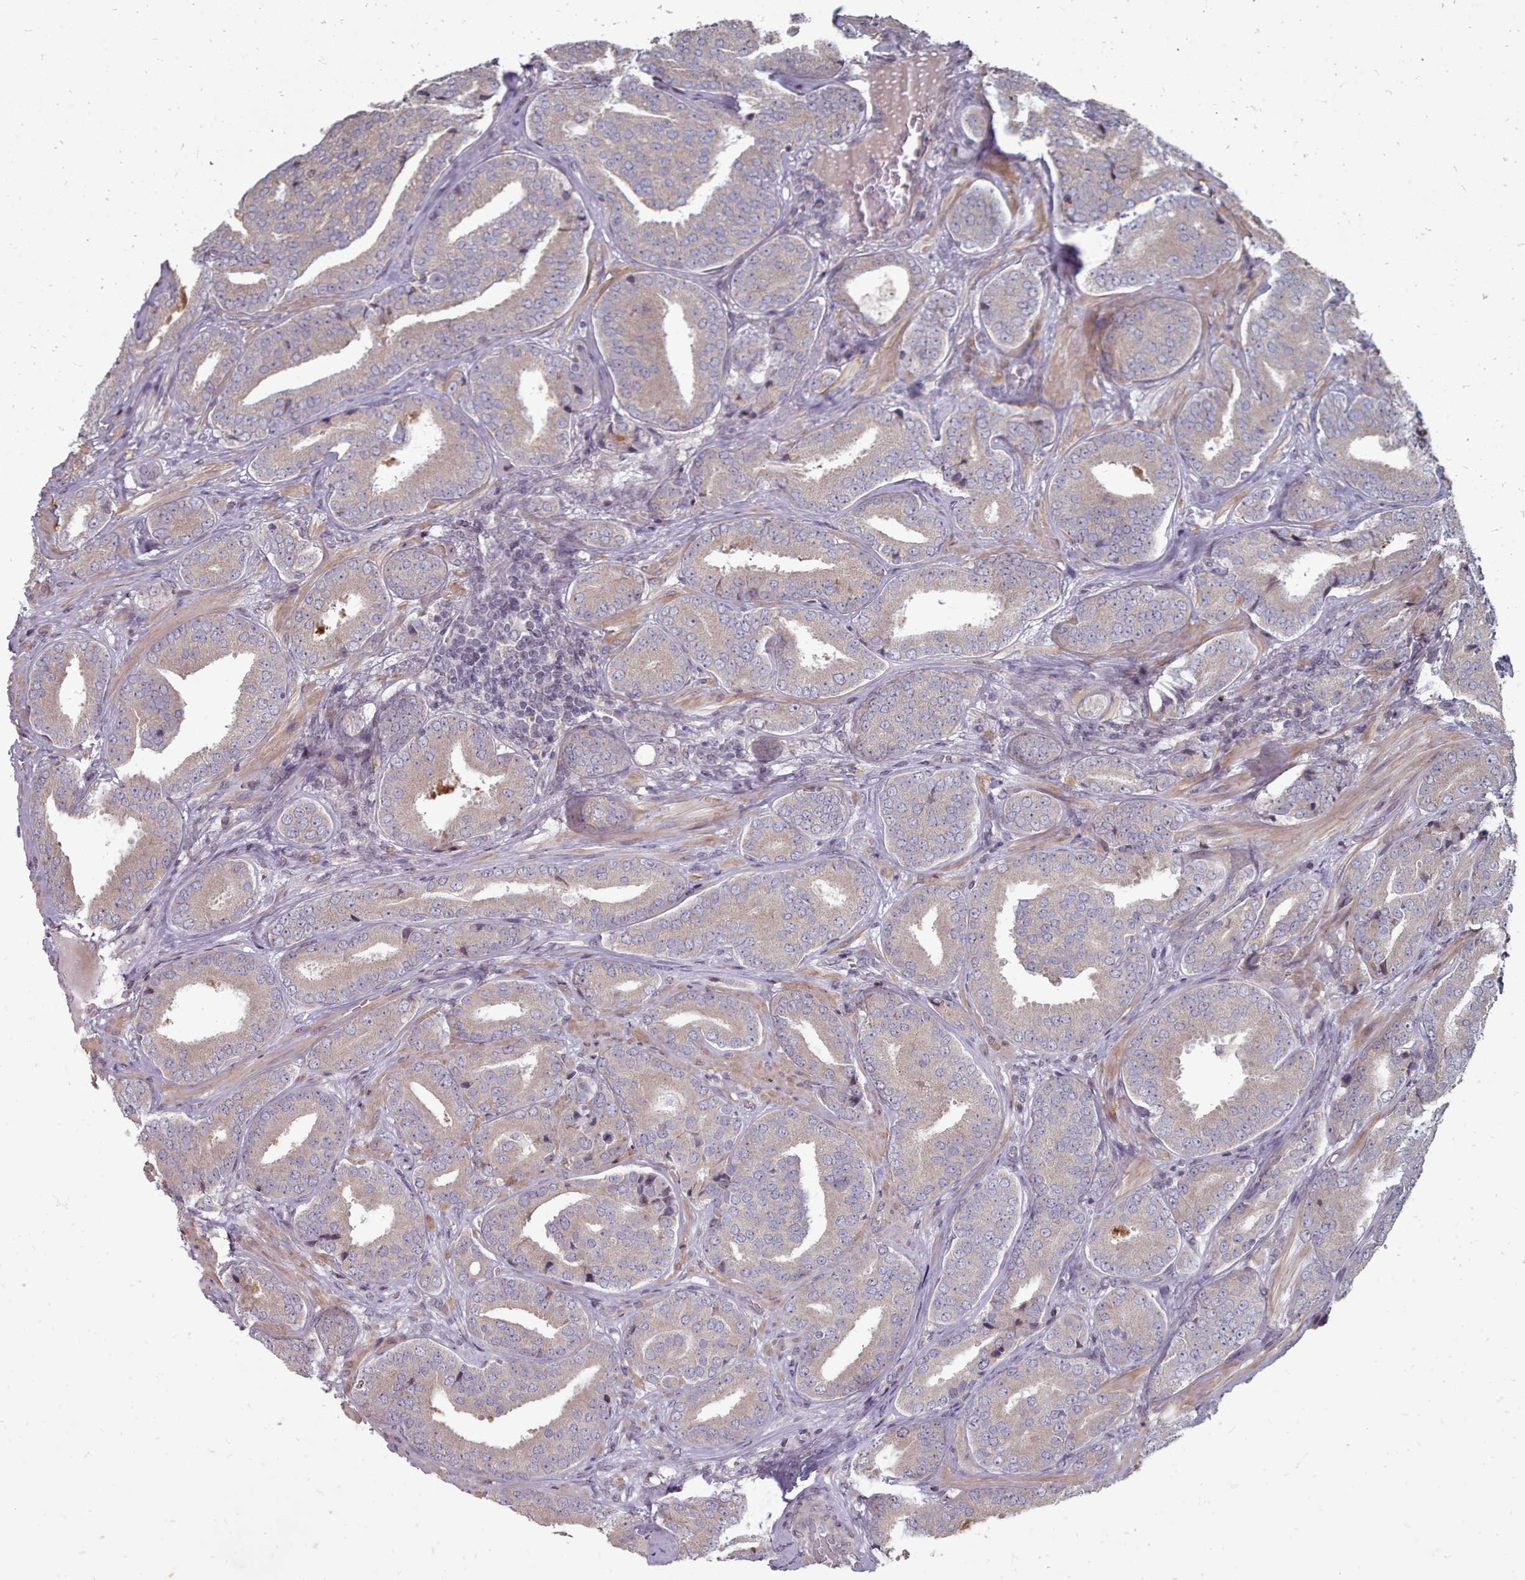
{"staining": {"intensity": "weak", "quantity": "25%-75%", "location": "cytoplasmic/membranous"}, "tissue": "prostate cancer", "cell_type": "Tumor cells", "image_type": "cancer", "snomed": [{"axis": "morphology", "description": "Adenocarcinoma, High grade"}, {"axis": "topography", "description": "Prostate"}], "caption": "Tumor cells demonstrate low levels of weak cytoplasmic/membranous staining in approximately 25%-75% of cells in prostate high-grade adenocarcinoma.", "gene": "ACKR3", "patient": {"sex": "male", "age": 63}}